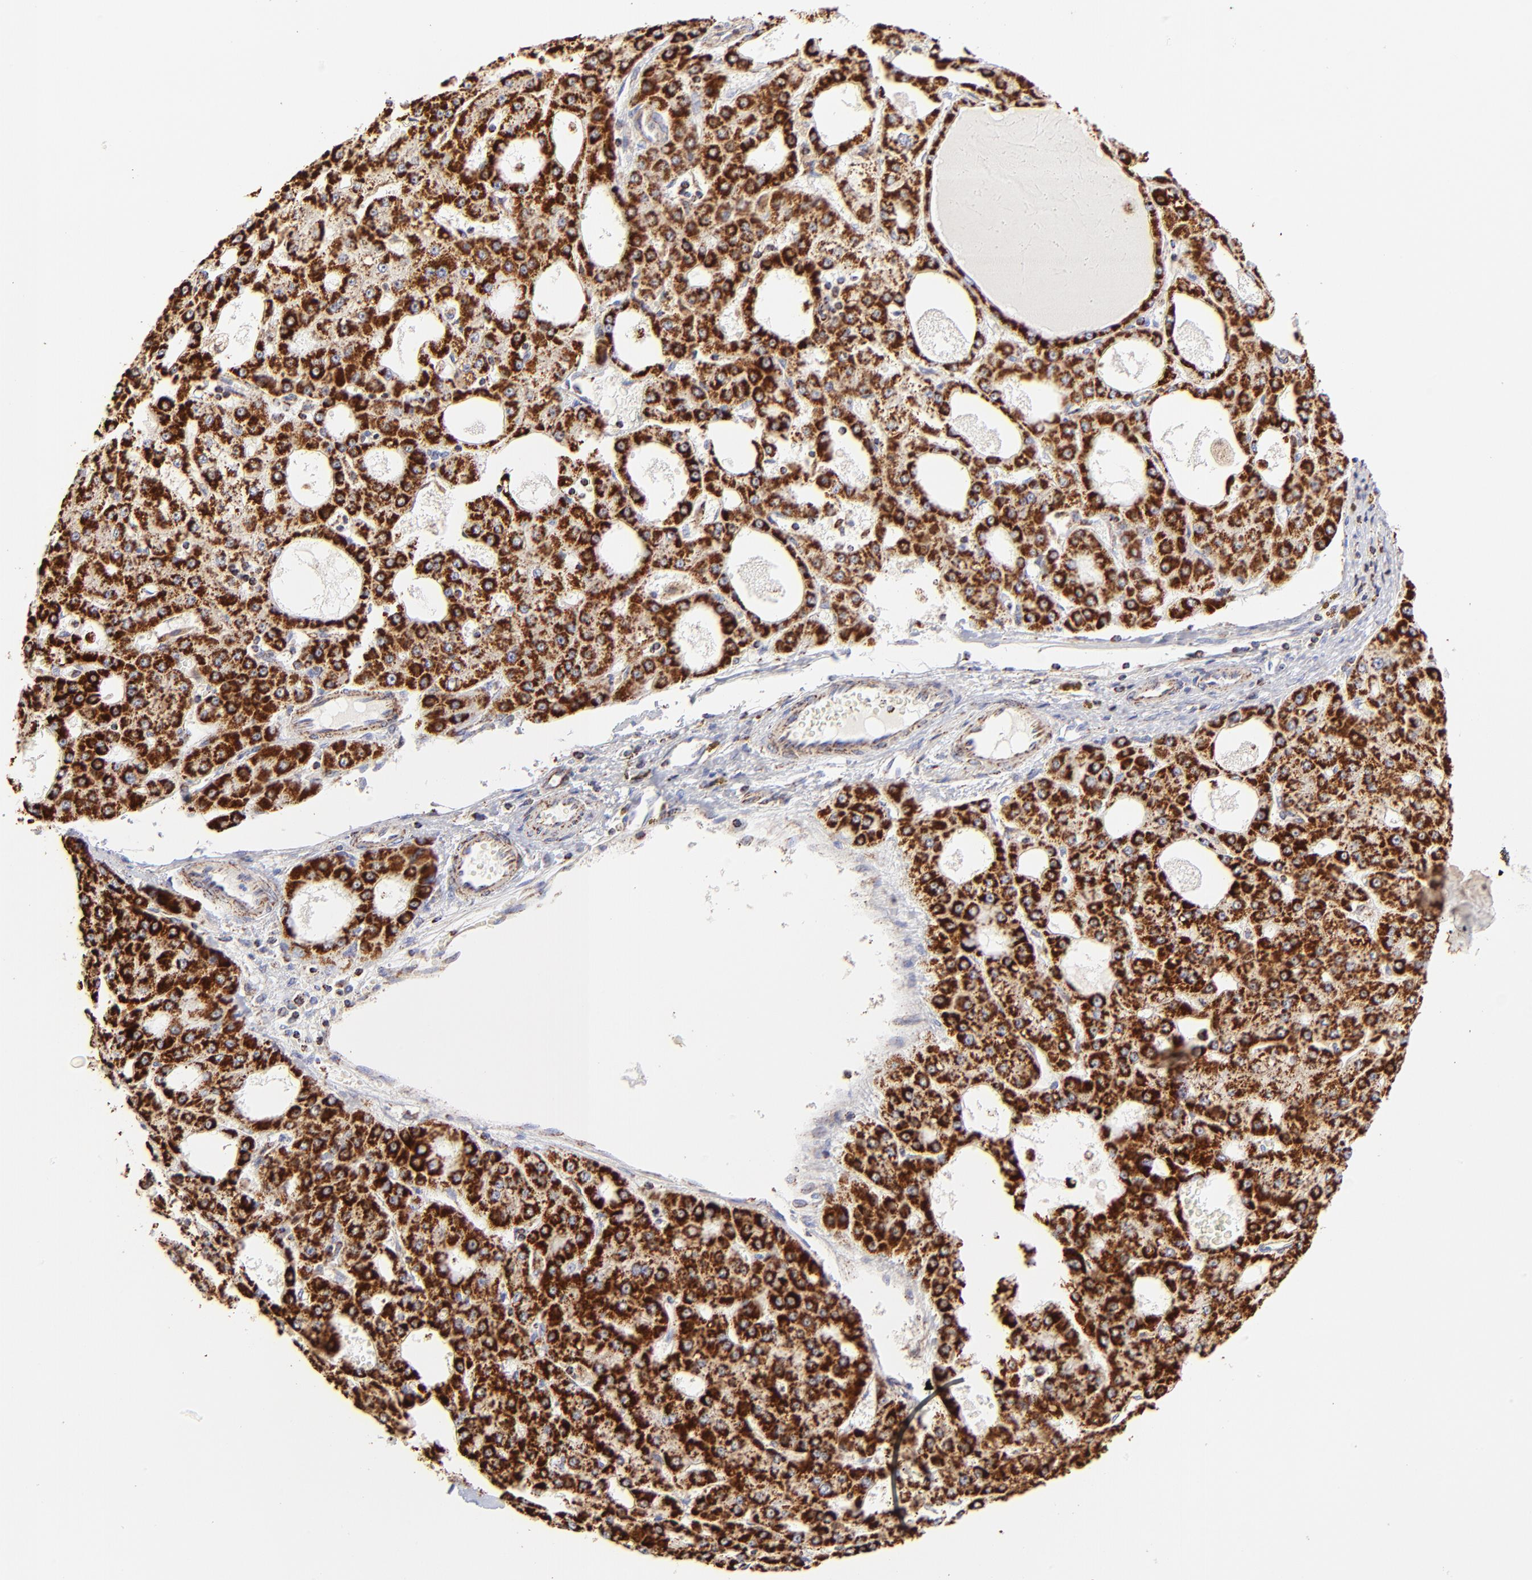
{"staining": {"intensity": "strong", "quantity": ">75%", "location": "cytoplasmic/membranous"}, "tissue": "liver cancer", "cell_type": "Tumor cells", "image_type": "cancer", "snomed": [{"axis": "morphology", "description": "Carcinoma, Hepatocellular, NOS"}, {"axis": "topography", "description": "Liver"}], "caption": "Immunohistochemical staining of liver hepatocellular carcinoma displays strong cytoplasmic/membranous protein expression in approximately >75% of tumor cells.", "gene": "ECH1", "patient": {"sex": "male", "age": 47}}